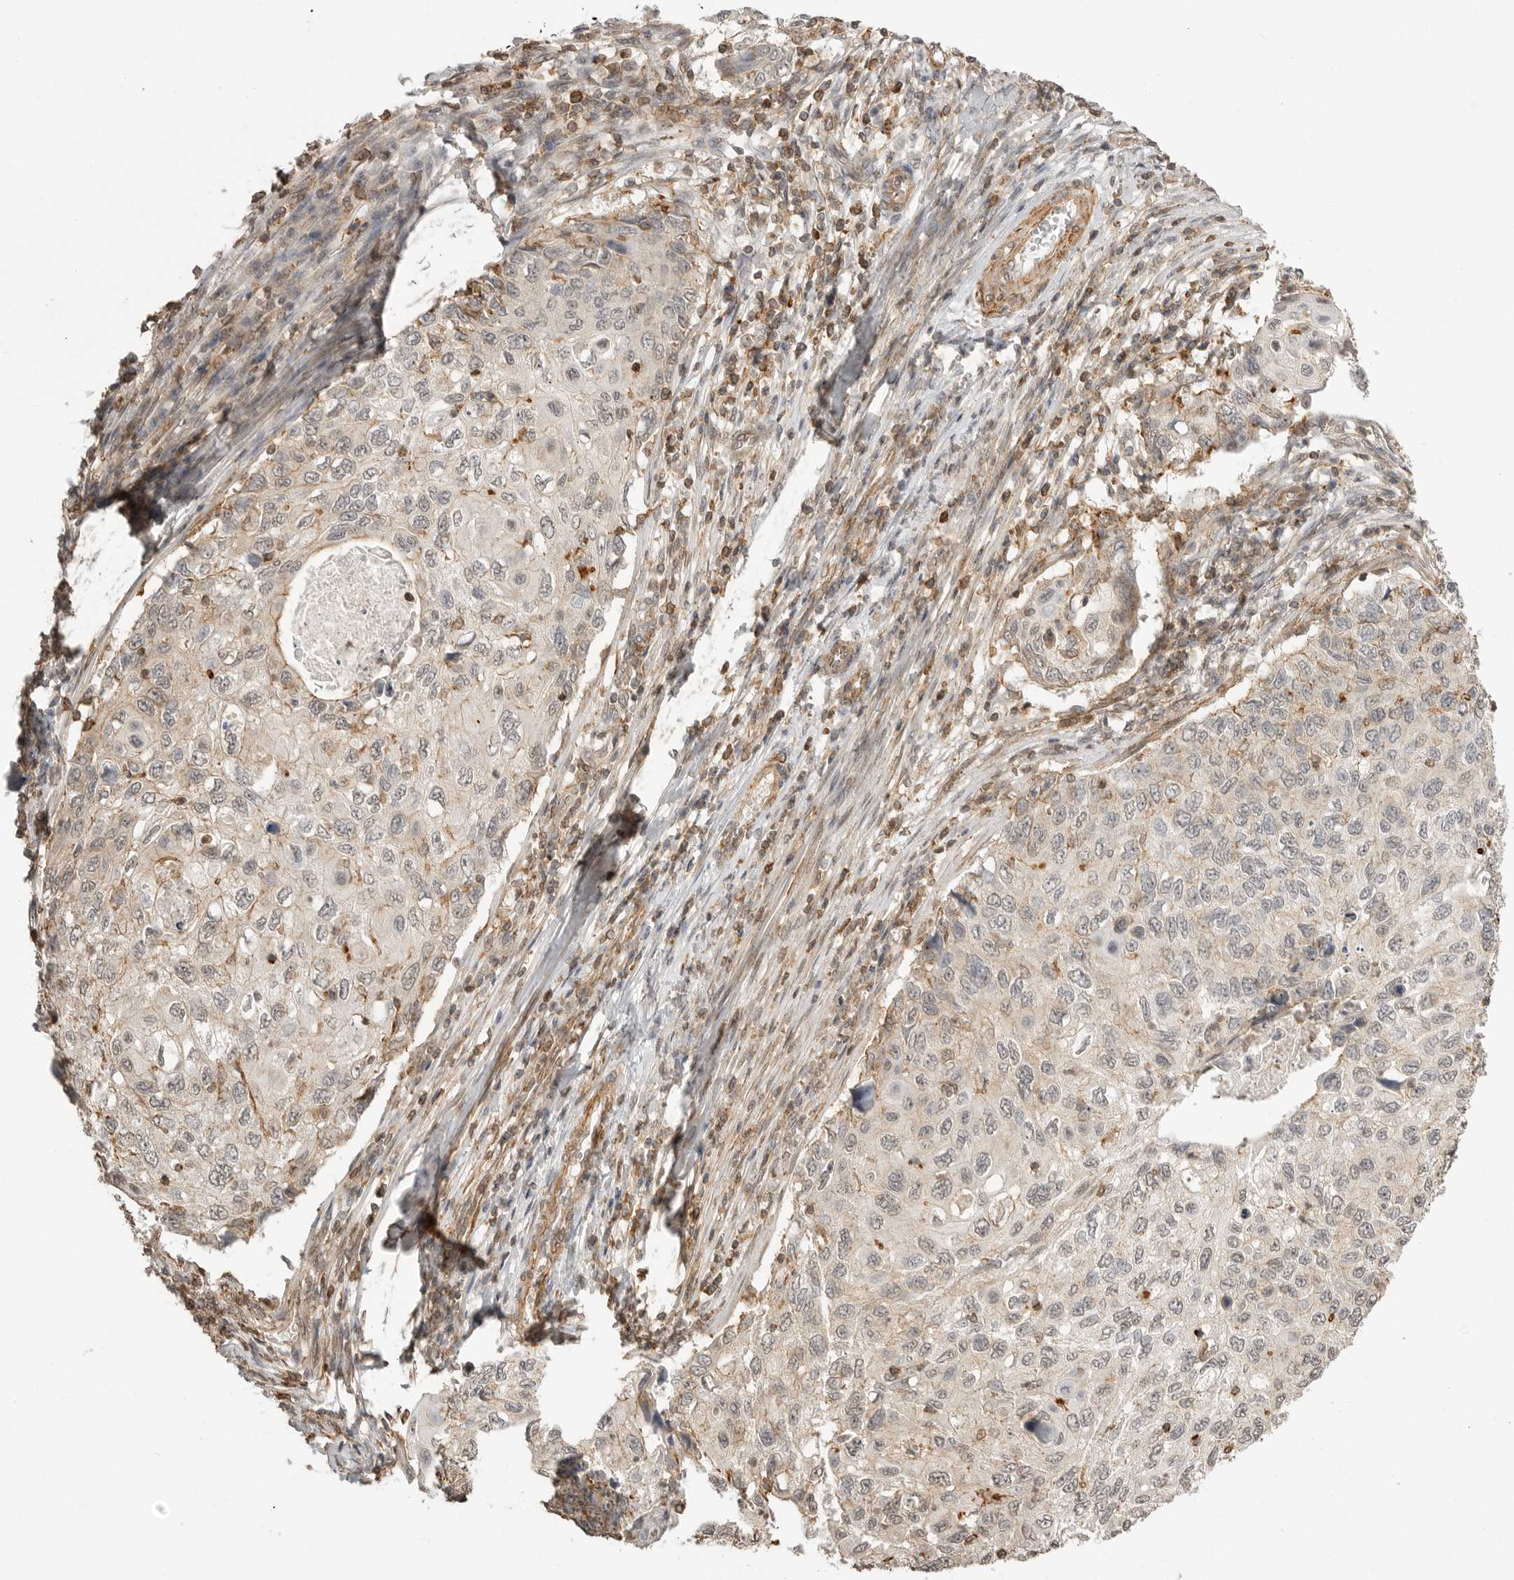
{"staining": {"intensity": "weak", "quantity": "25%-75%", "location": "cytoplasmic/membranous"}, "tissue": "cervical cancer", "cell_type": "Tumor cells", "image_type": "cancer", "snomed": [{"axis": "morphology", "description": "Squamous cell carcinoma, NOS"}, {"axis": "topography", "description": "Cervix"}], "caption": "Protein staining demonstrates weak cytoplasmic/membranous staining in about 25%-75% of tumor cells in cervical squamous cell carcinoma. (DAB (3,3'-diaminobenzidine) IHC, brown staining for protein, blue staining for nuclei).", "gene": "GPC2", "patient": {"sex": "female", "age": 70}}